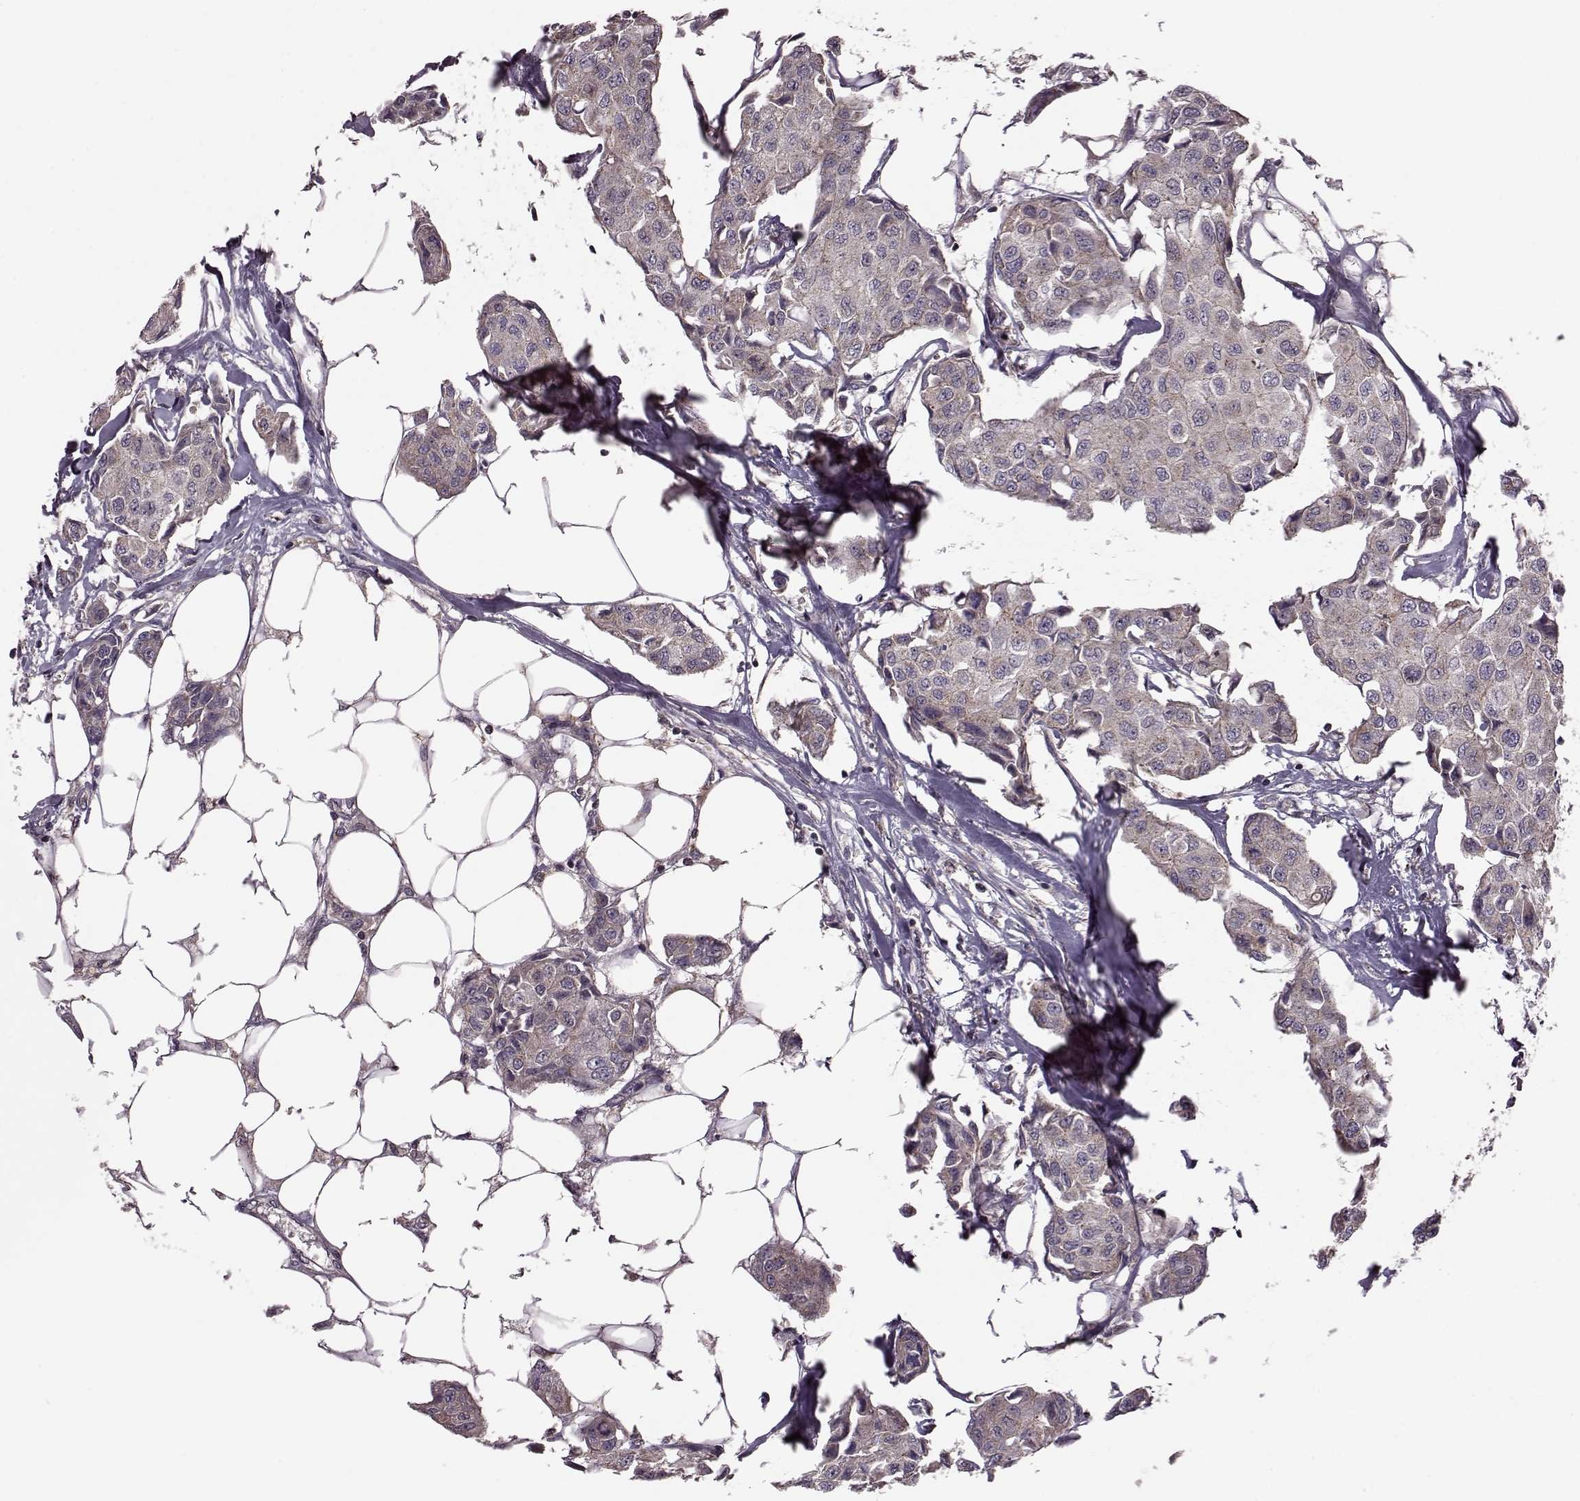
{"staining": {"intensity": "moderate", "quantity": "25%-75%", "location": "cytoplasmic/membranous"}, "tissue": "breast cancer", "cell_type": "Tumor cells", "image_type": "cancer", "snomed": [{"axis": "morphology", "description": "Duct carcinoma"}, {"axis": "topography", "description": "Breast"}, {"axis": "topography", "description": "Lymph node"}], "caption": "Human breast cancer stained with a protein marker displays moderate staining in tumor cells.", "gene": "FNIP2", "patient": {"sex": "female", "age": 80}}